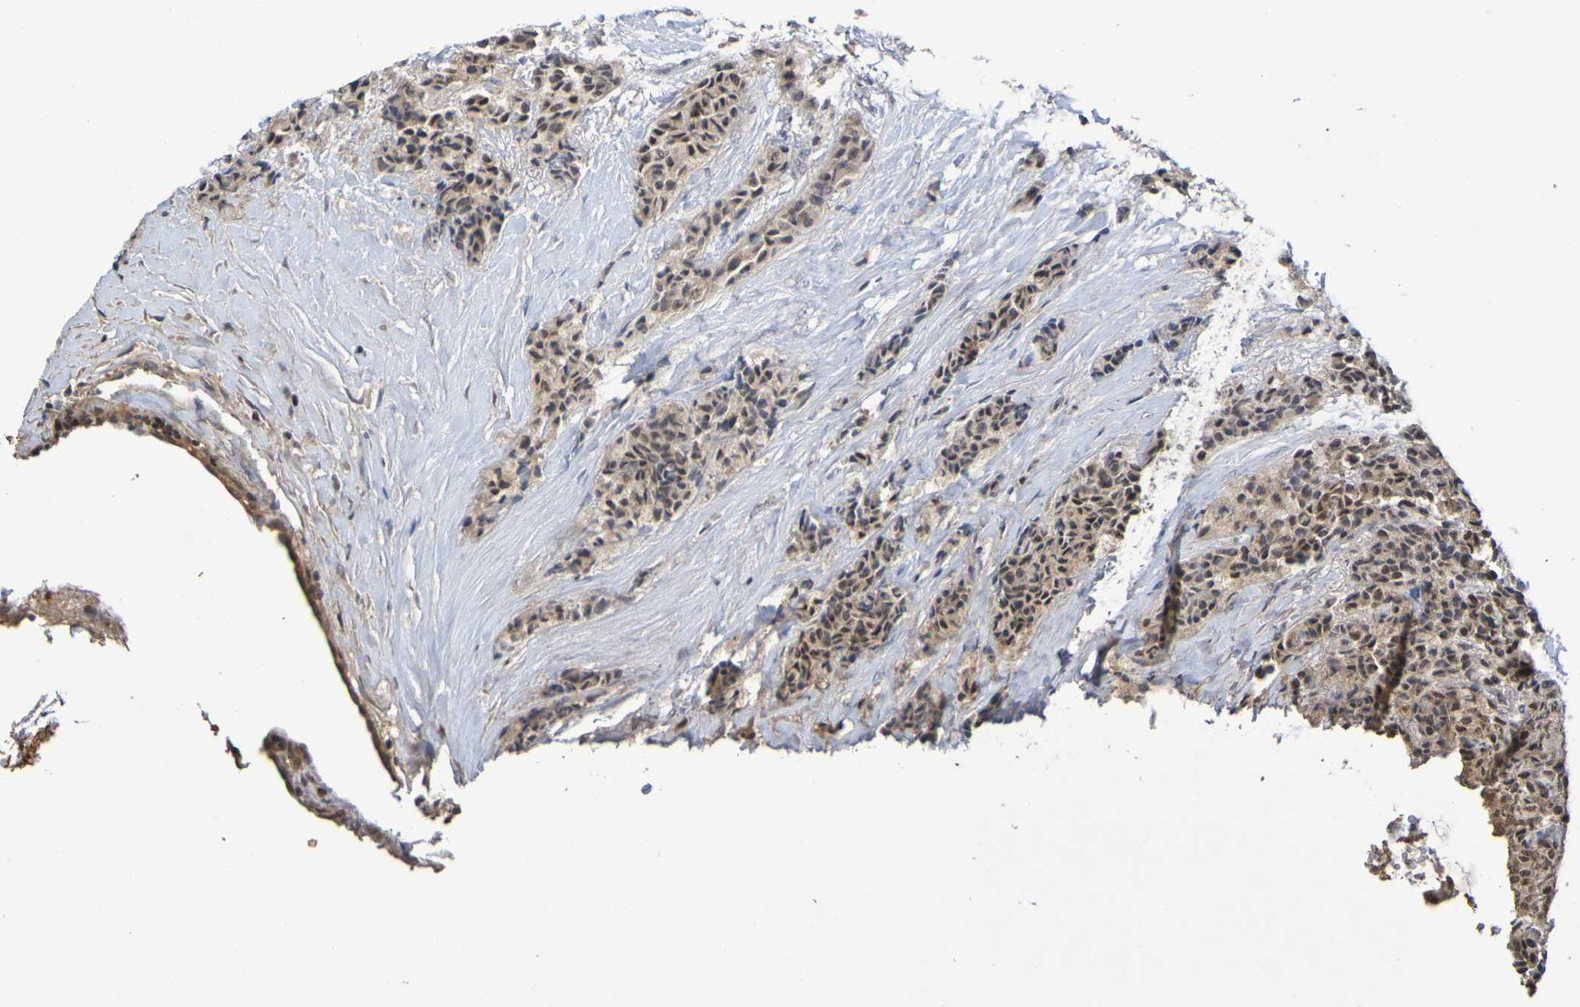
{"staining": {"intensity": "moderate", "quantity": ">75%", "location": "cytoplasmic/membranous,nuclear"}, "tissue": "carcinoid", "cell_type": "Tumor cells", "image_type": "cancer", "snomed": [{"axis": "morphology", "description": "Carcinoid, malignant, NOS"}, {"axis": "topography", "description": "Colon"}], "caption": "Immunohistochemistry (DAB (3,3'-diaminobenzidine)) staining of human carcinoid reveals moderate cytoplasmic/membranous and nuclear protein expression in approximately >75% of tumor cells.", "gene": "TERF2", "patient": {"sex": "female", "age": 61}}